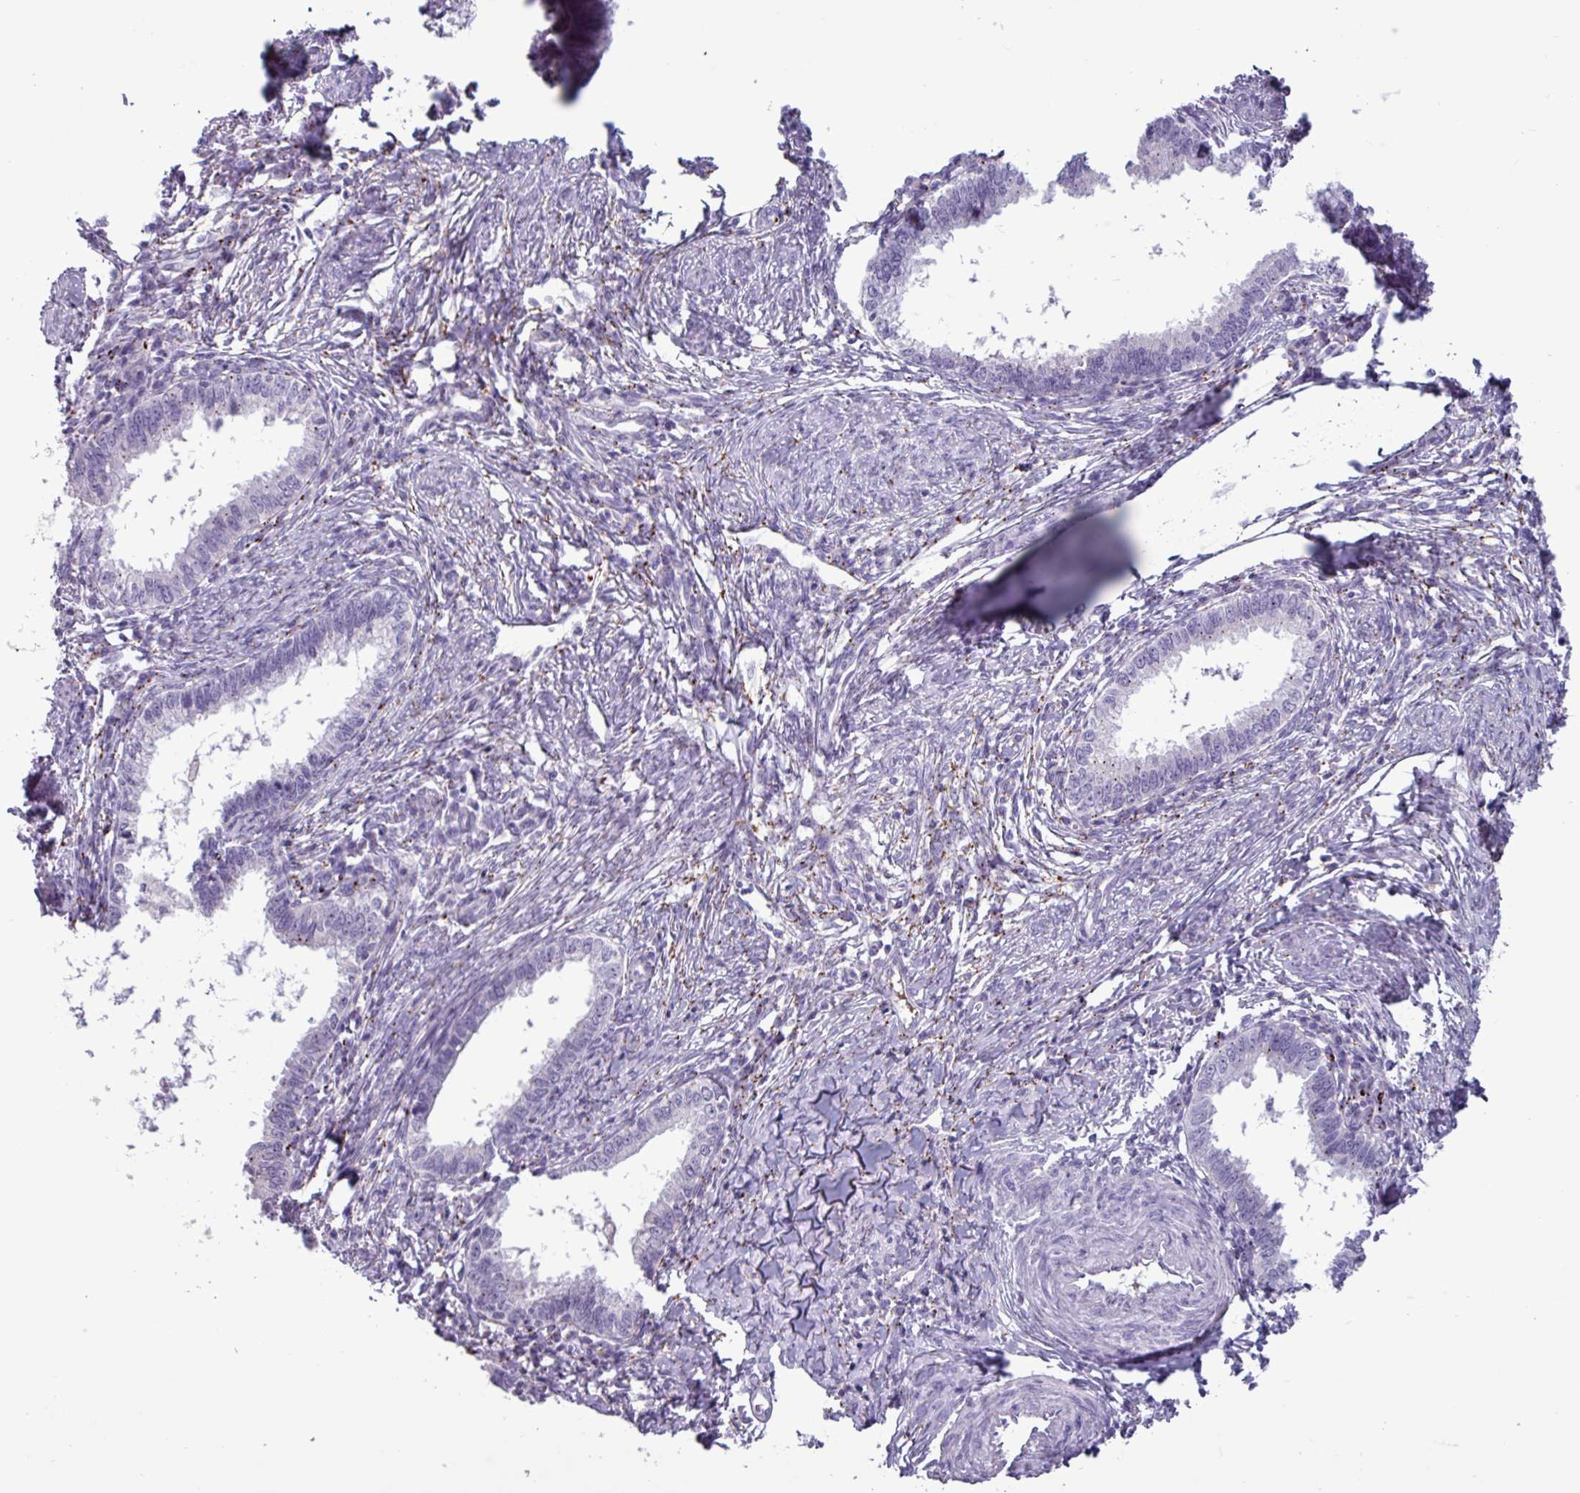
{"staining": {"intensity": "negative", "quantity": "none", "location": "none"}, "tissue": "cervical cancer", "cell_type": "Tumor cells", "image_type": "cancer", "snomed": [{"axis": "morphology", "description": "Adenocarcinoma, NOS"}, {"axis": "topography", "description": "Cervix"}], "caption": "Tumor cells are negative for protein expression in human cervical cancer (adenocarcinoma).", "gene": "PLIN2", "patient": {"sex": "female", "age": 36}}